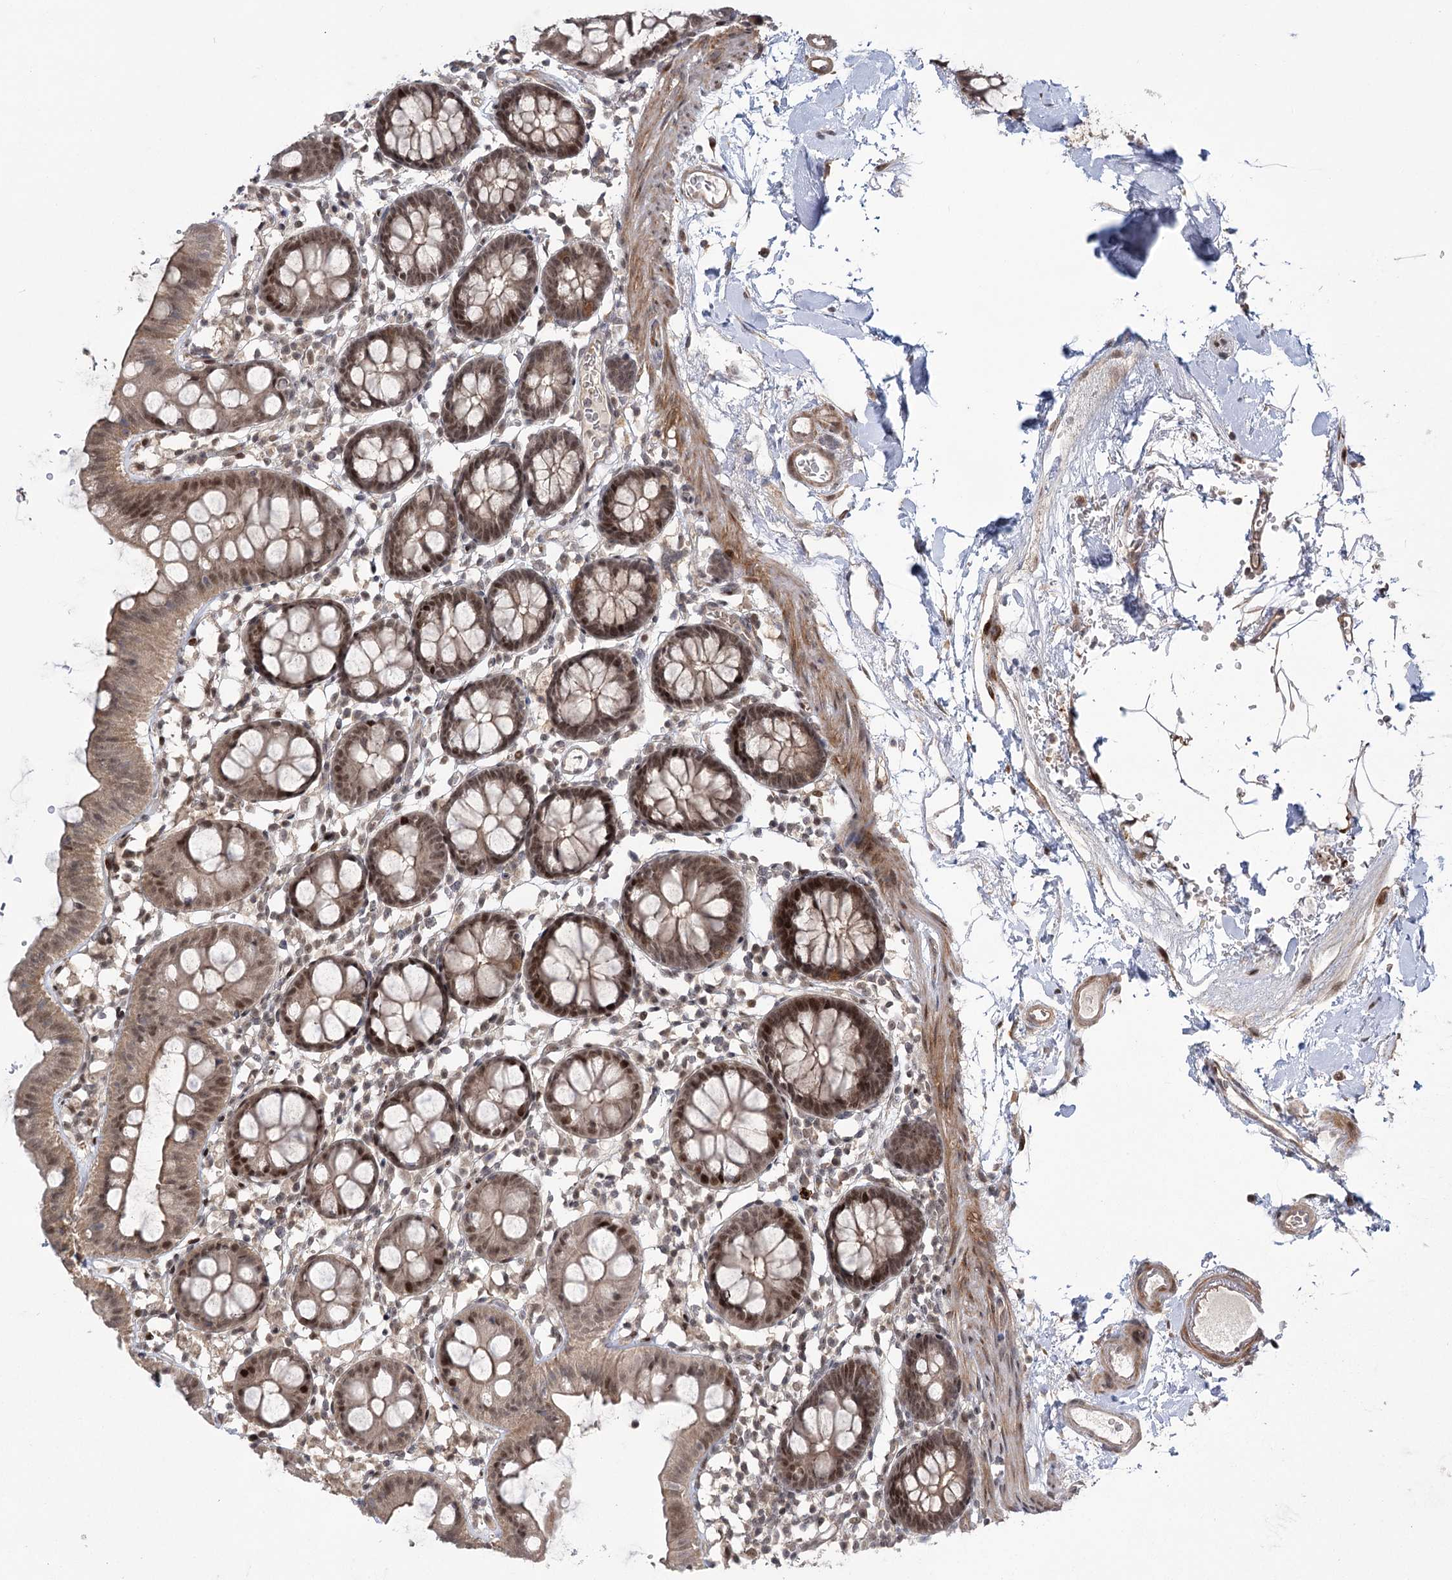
{"staining": {"intensity": "weak", "quantity": ">75%", "location": "cytoplasmic/membranous,nuclear"}, "tissue": "colon", "cell_type": "Endothelial cells", "image_type": "normal", "snomed": [{"axis": "morphology", "description": "Normal tissue, NOS"}, {"axis": "topography", "description": "Colon"}], "caption": "An immunohistochemistry image of normal tissue is shown. Protein staining in brown labels weak cytoplasmic/membranous,nuclear positivity in colon within endothelial cells.", "gene": "HELQ", "patient": {"sex": "male", "age": 75}}